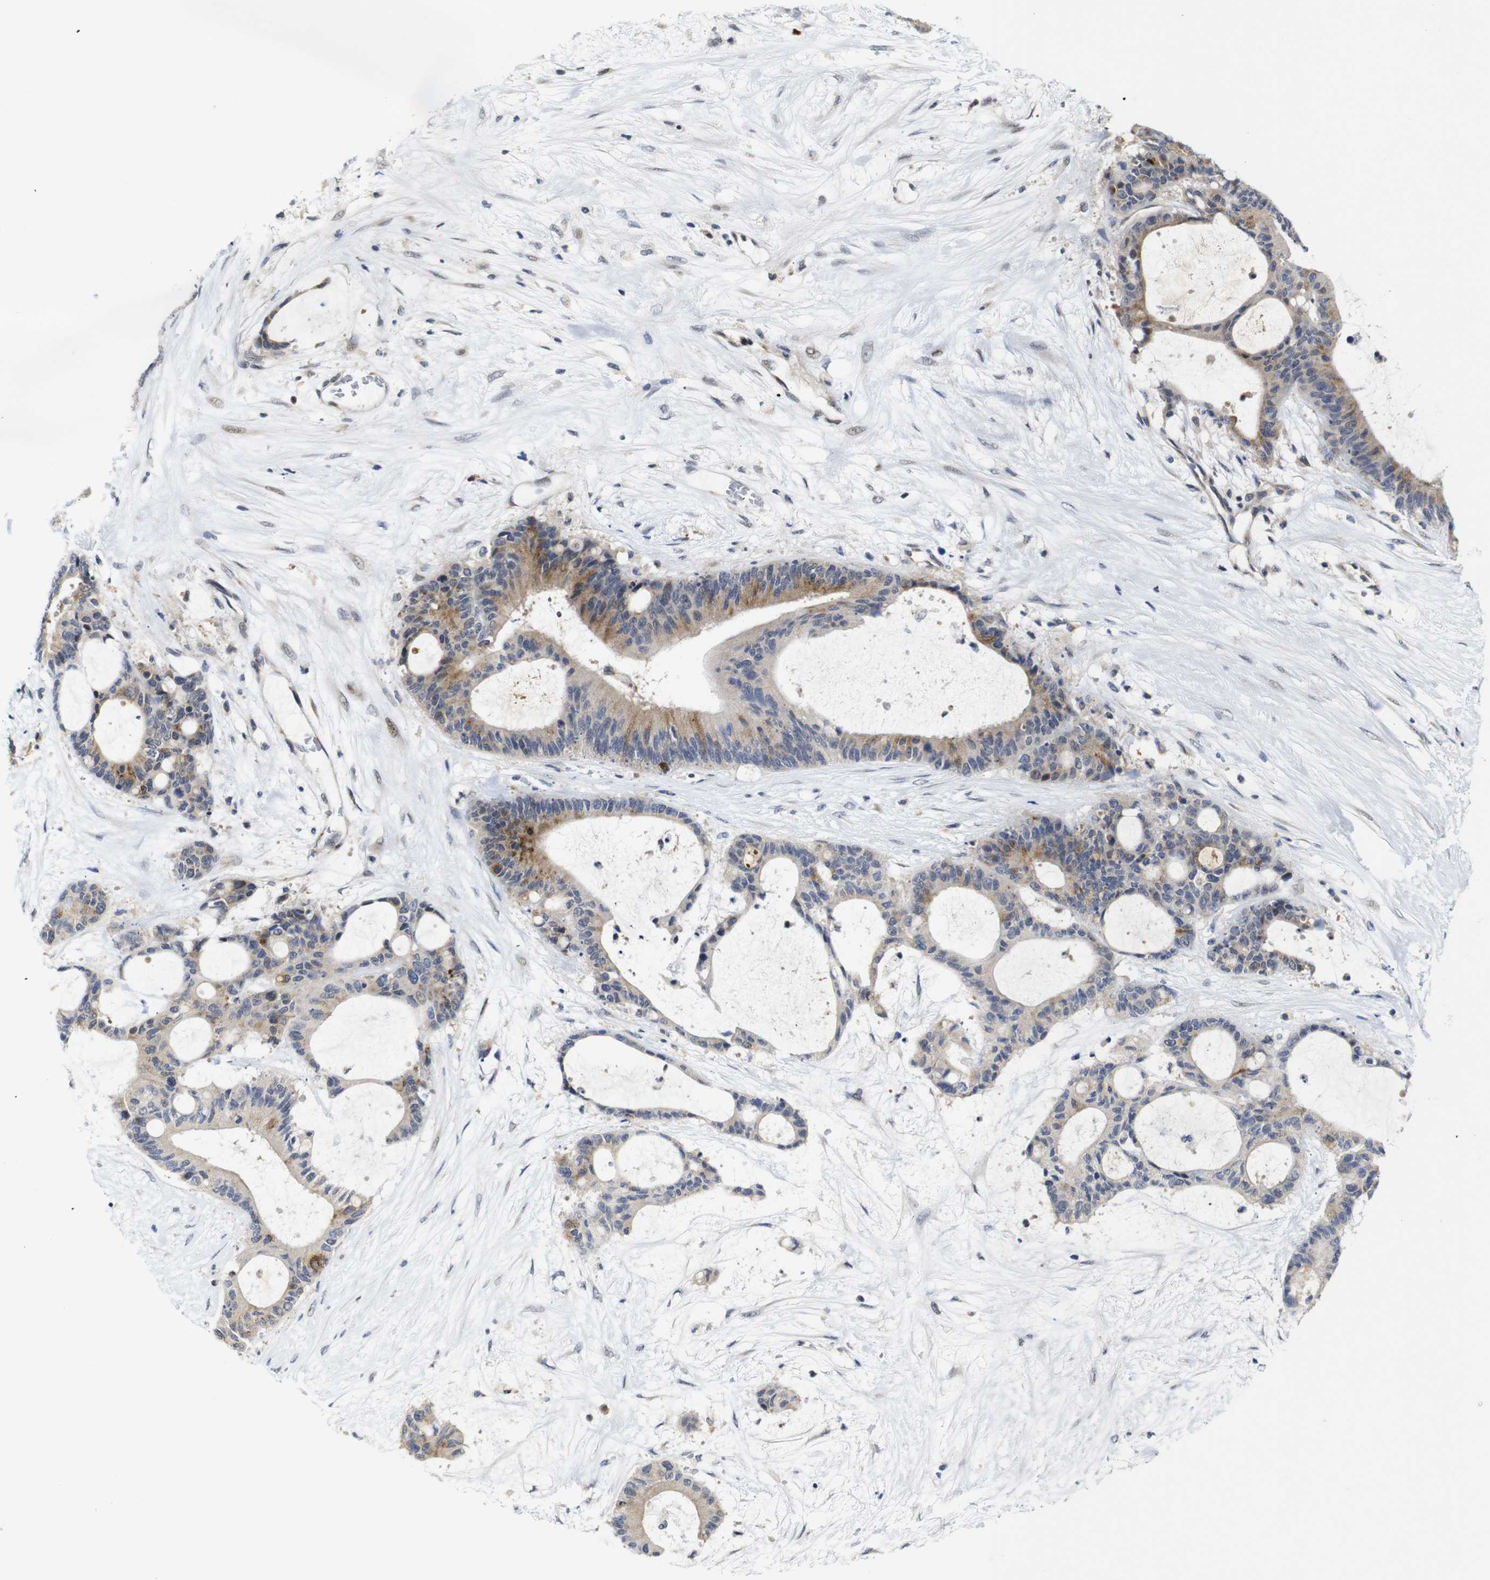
{"staining": {"intensity": "moderate", "quantity": ">75%", "location": "cytoplasmic/membranous"}, "tissue": "liver cancer", "cell_type": "Tumor cells", "image_type": "cancer", "snomed": [{"axis": "morphology", "description": "Cholangiocarcinoma"}, {"axis": "topography", "description": "Liver"}], "caption": "High-magnification brightfield microscopy of cholangiocarcinoma (liver) stained with DAB (brown) and counterstained with hematoxylin (blue). tumor cells exhibit moderate cytoplasmic/membranous positivity is seen in approximately>75% of cells.", "gene": "FURIN", "patient": {"sex": "female", "age": 73}}